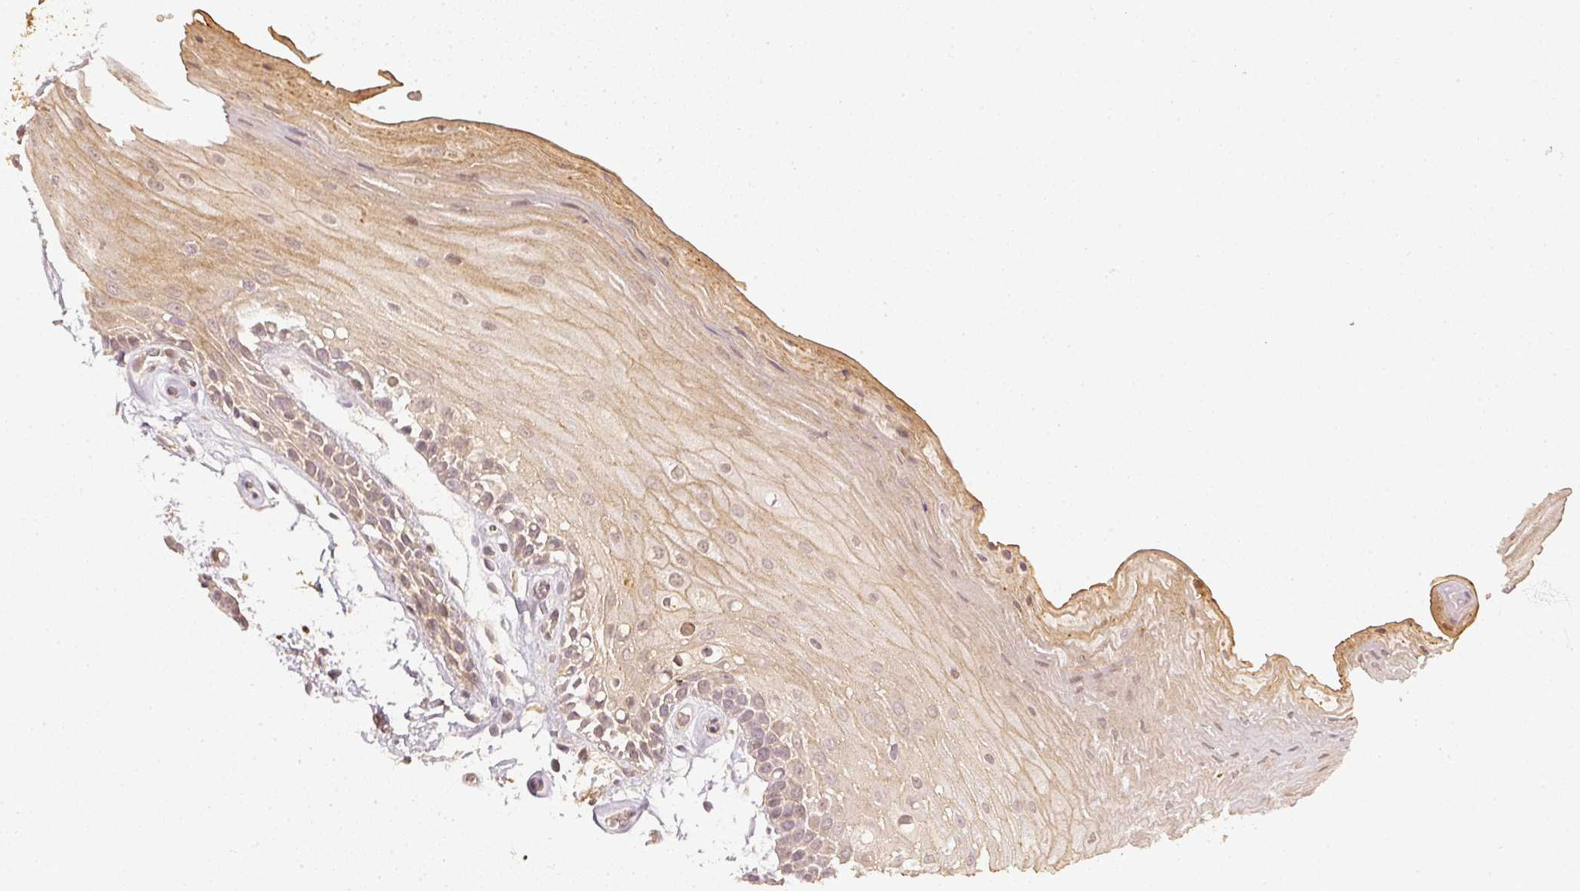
{"staining": {"intensity": "negative", "quantity": "none", "location": "none"}, "tissue": "oral mucosa", "cell_type": "Squamous epithelial cells", "image_type": "normal", "snomed": [{"axis": "morphology", "description": "Normal tissue, NOS"}, {"axis": "morphology", "description": "Squamous cell carcinoma, NOS"}, {"axis": "topography", "description": "Oral tissue"}, {"axis": "topography", "description": "Tounge, NOS"}, {"axis": "topography", "description": "Head-Neck"}], "caption": "Protein analysis of benign oral mucosa exhibits no significant expression in squamous epithelial cells.", "gene": "SERPINE1", "patient": {"sex": "male", "age": 62}}